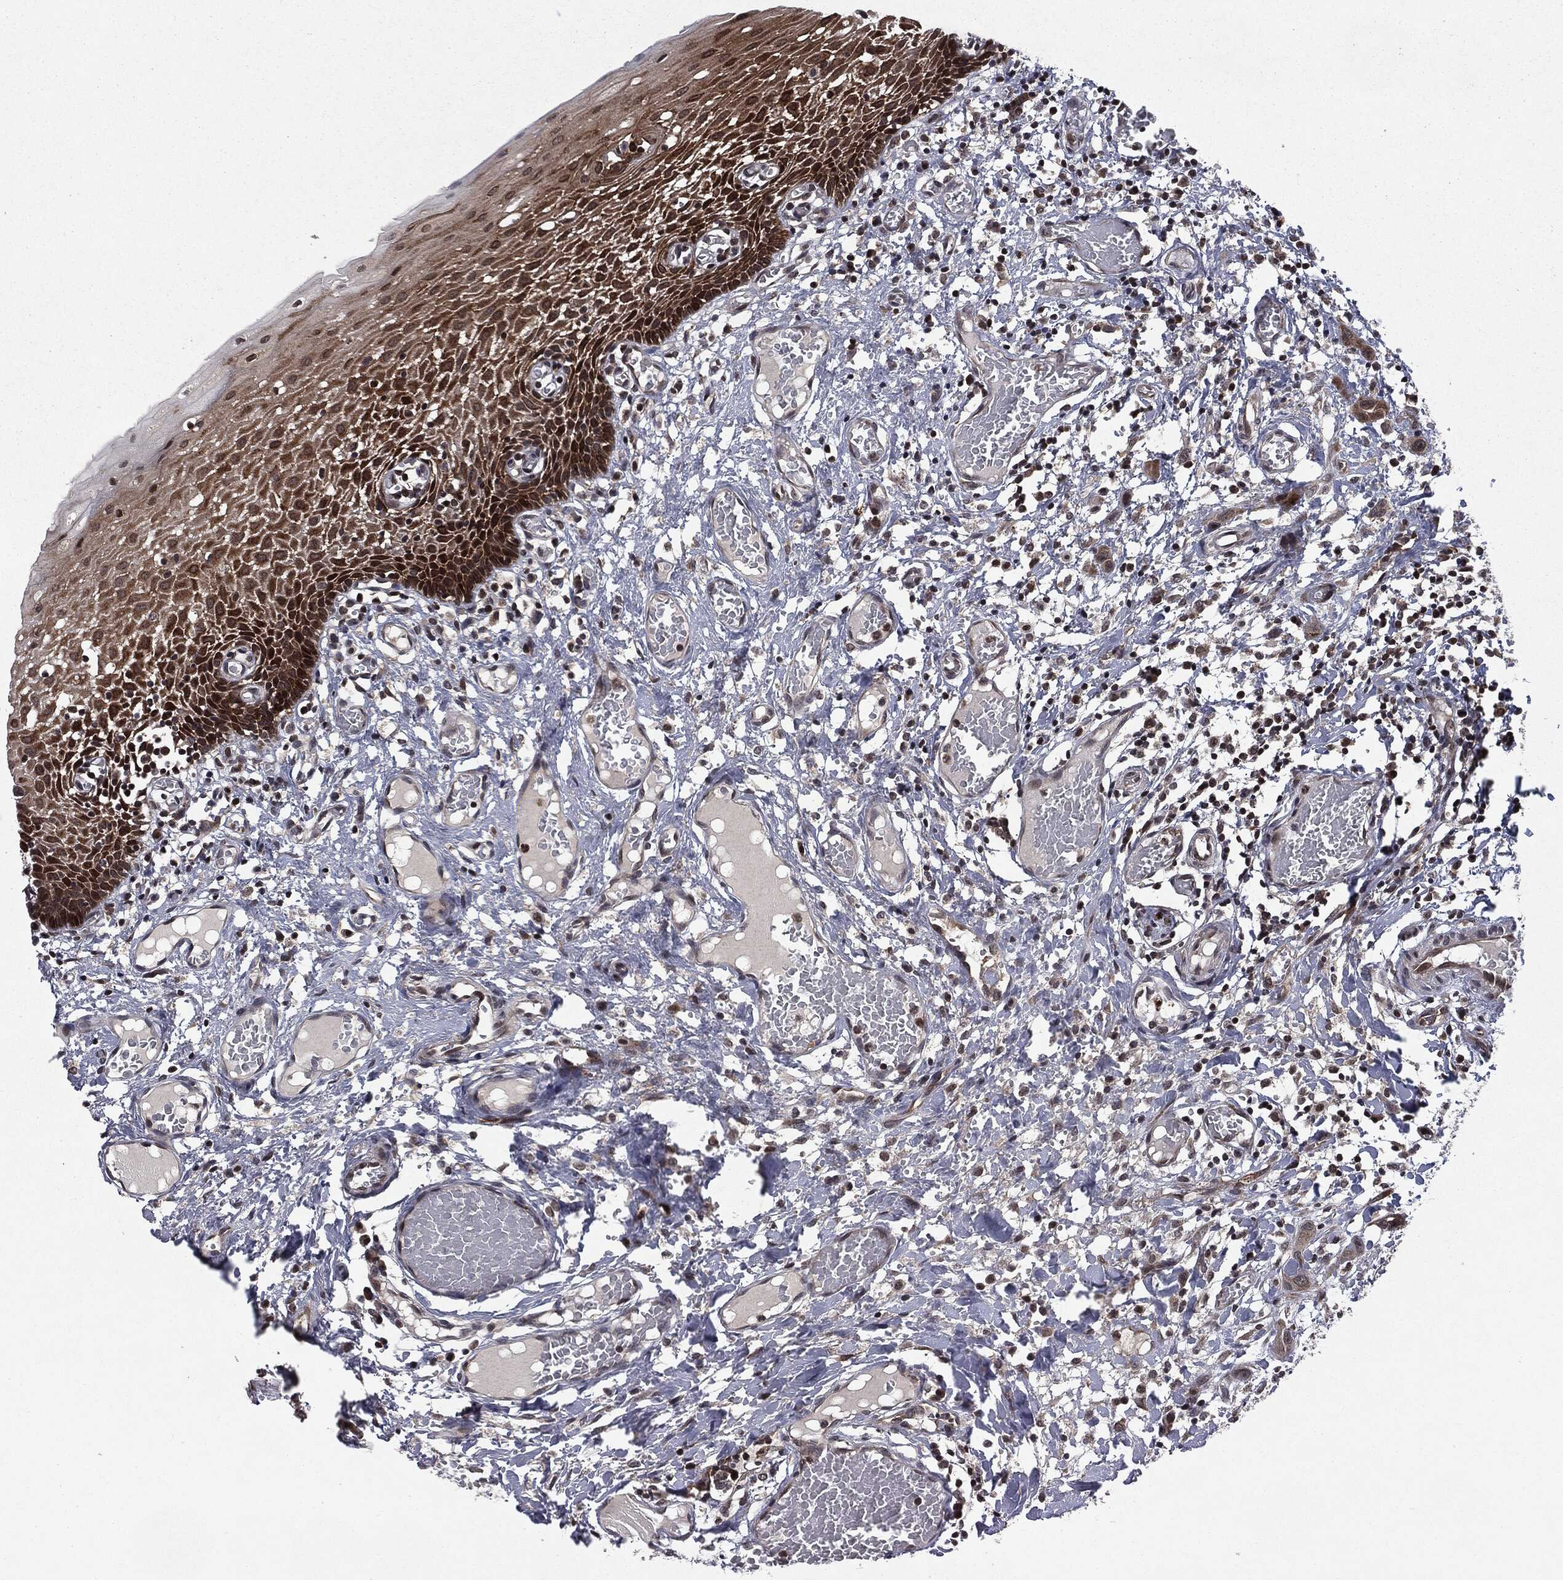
{"staining": {"intensity": "strong", "quantity": "25%-75%", "location": "cytoplasmic/membranous,nuclear"}, "tissue": "oral mucosa", "cell_type": "Squamous epithelial cells", "image_type": "normal", "snomed": [{"axis": "morphology", "description": "Normal tissue, NOS"}, {"axis": "morphology", "description": "Squamous cell carcinoma, NOS"}, {"axis": "topography", "description": "Oral tissue"}, {"axis": "topography", "description": "Head-Neck"}], "caption": "Approximately 25%-75% of squamous epithelial cells in unremarkable oral mucosa show strong cytoplasmic/membranous,nuclear protein expression as visualized by brown immunohistochemical staining.", "gene": "STAU2", "patient": {"sex": "female", "age": 70}}